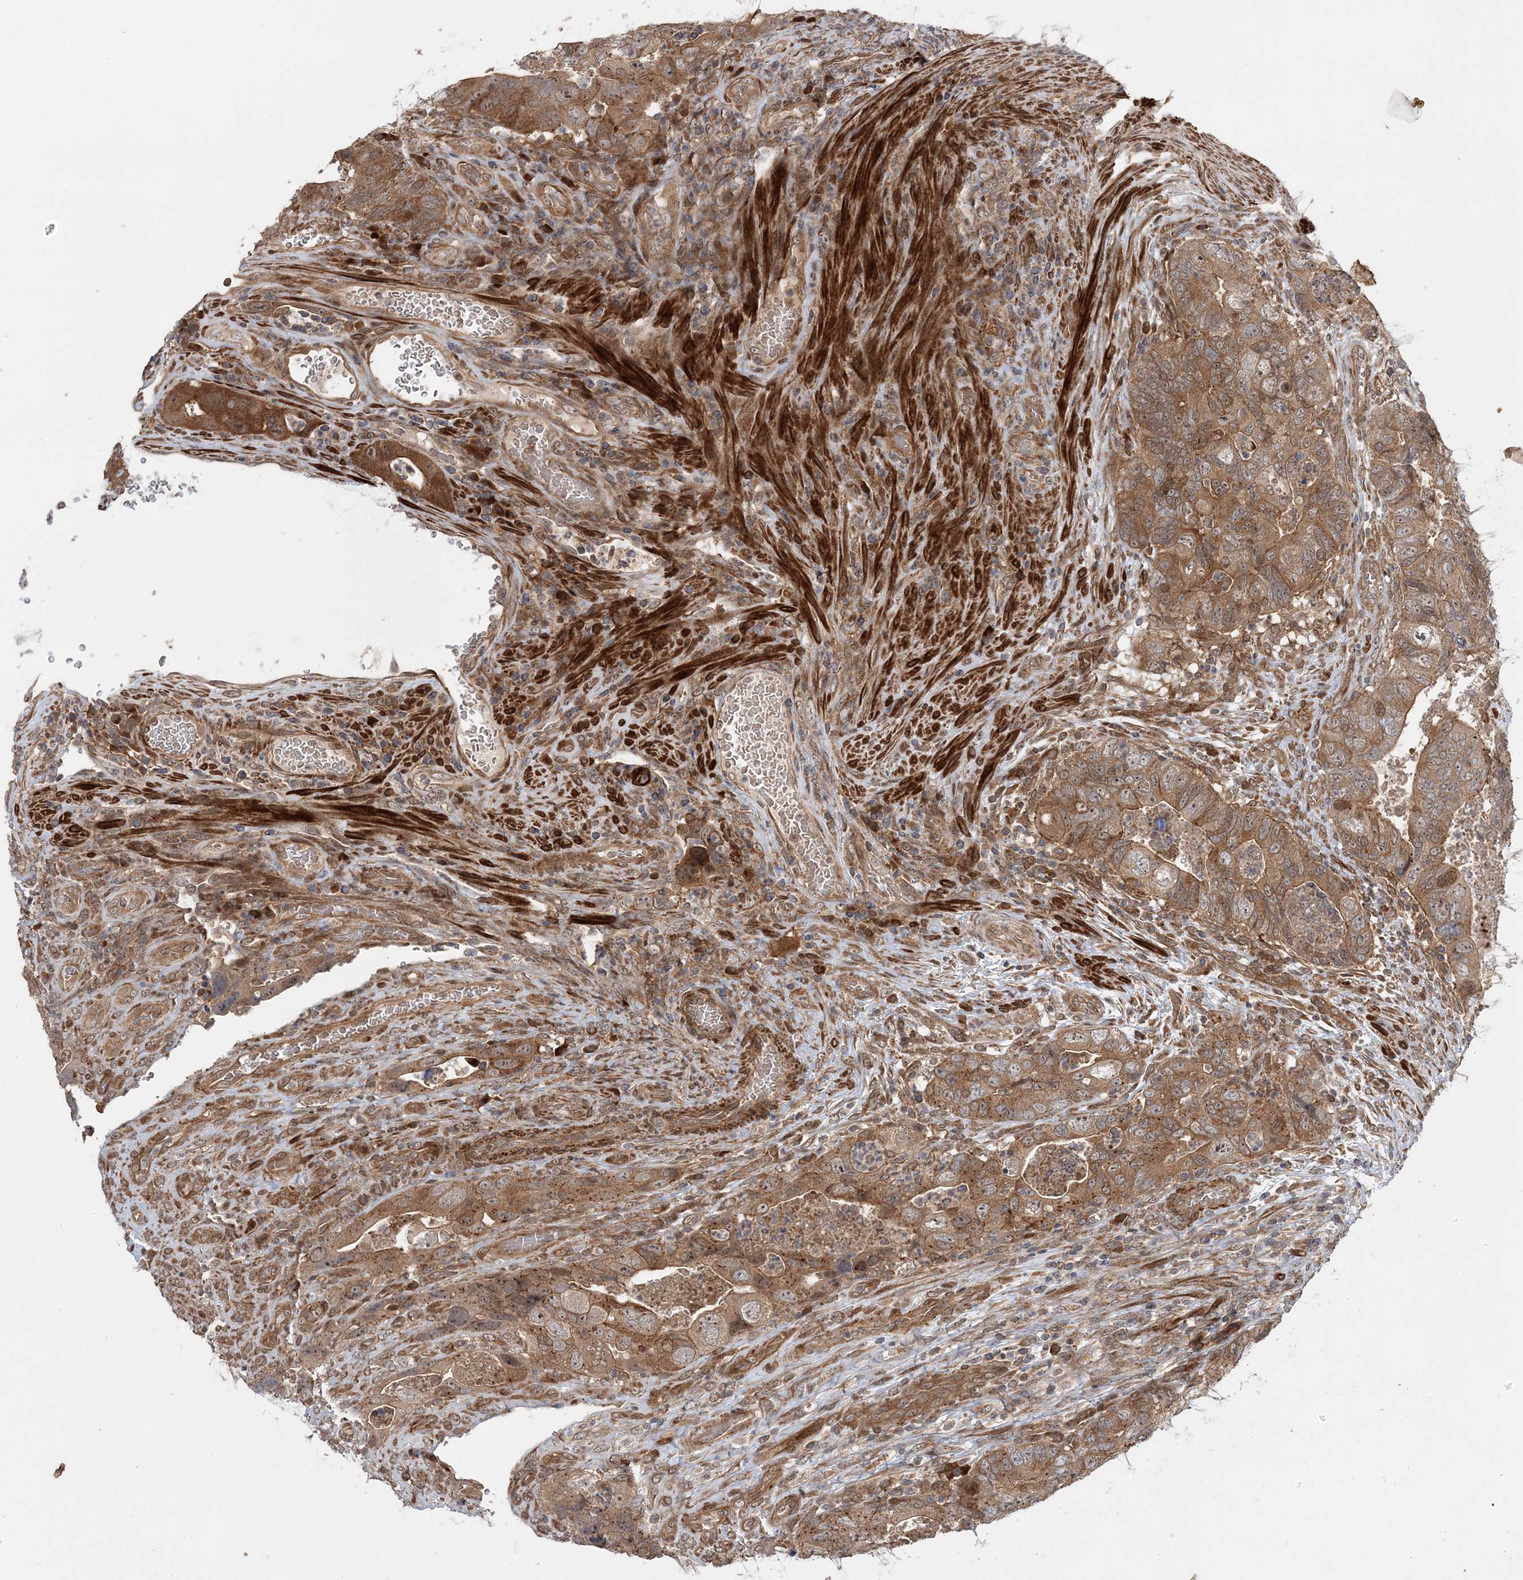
{"staining": {"intensity": "moderate", "quantity": ">75%", "location": "cytoplasmic/membranous"}, "tissue": "colorectal cancer", "cell_type": "Tumor cells", "image_type": "cancer", "snomed": [{"axis": "morphology", "description": "Adenocarcinoma, NOS"}, {"axis": "topography", "description": "Rectum"}], "caption": "Protein analysis of colorectal cancer tissue exhibits moderate cytoplasmic/membranous expression in approximately >75% of tumor cells. (DAB = brown stain, brightfield microscopy at high magnification).", "gene": "UBTD2", "patient": {"sex": "male", "age": 63}}